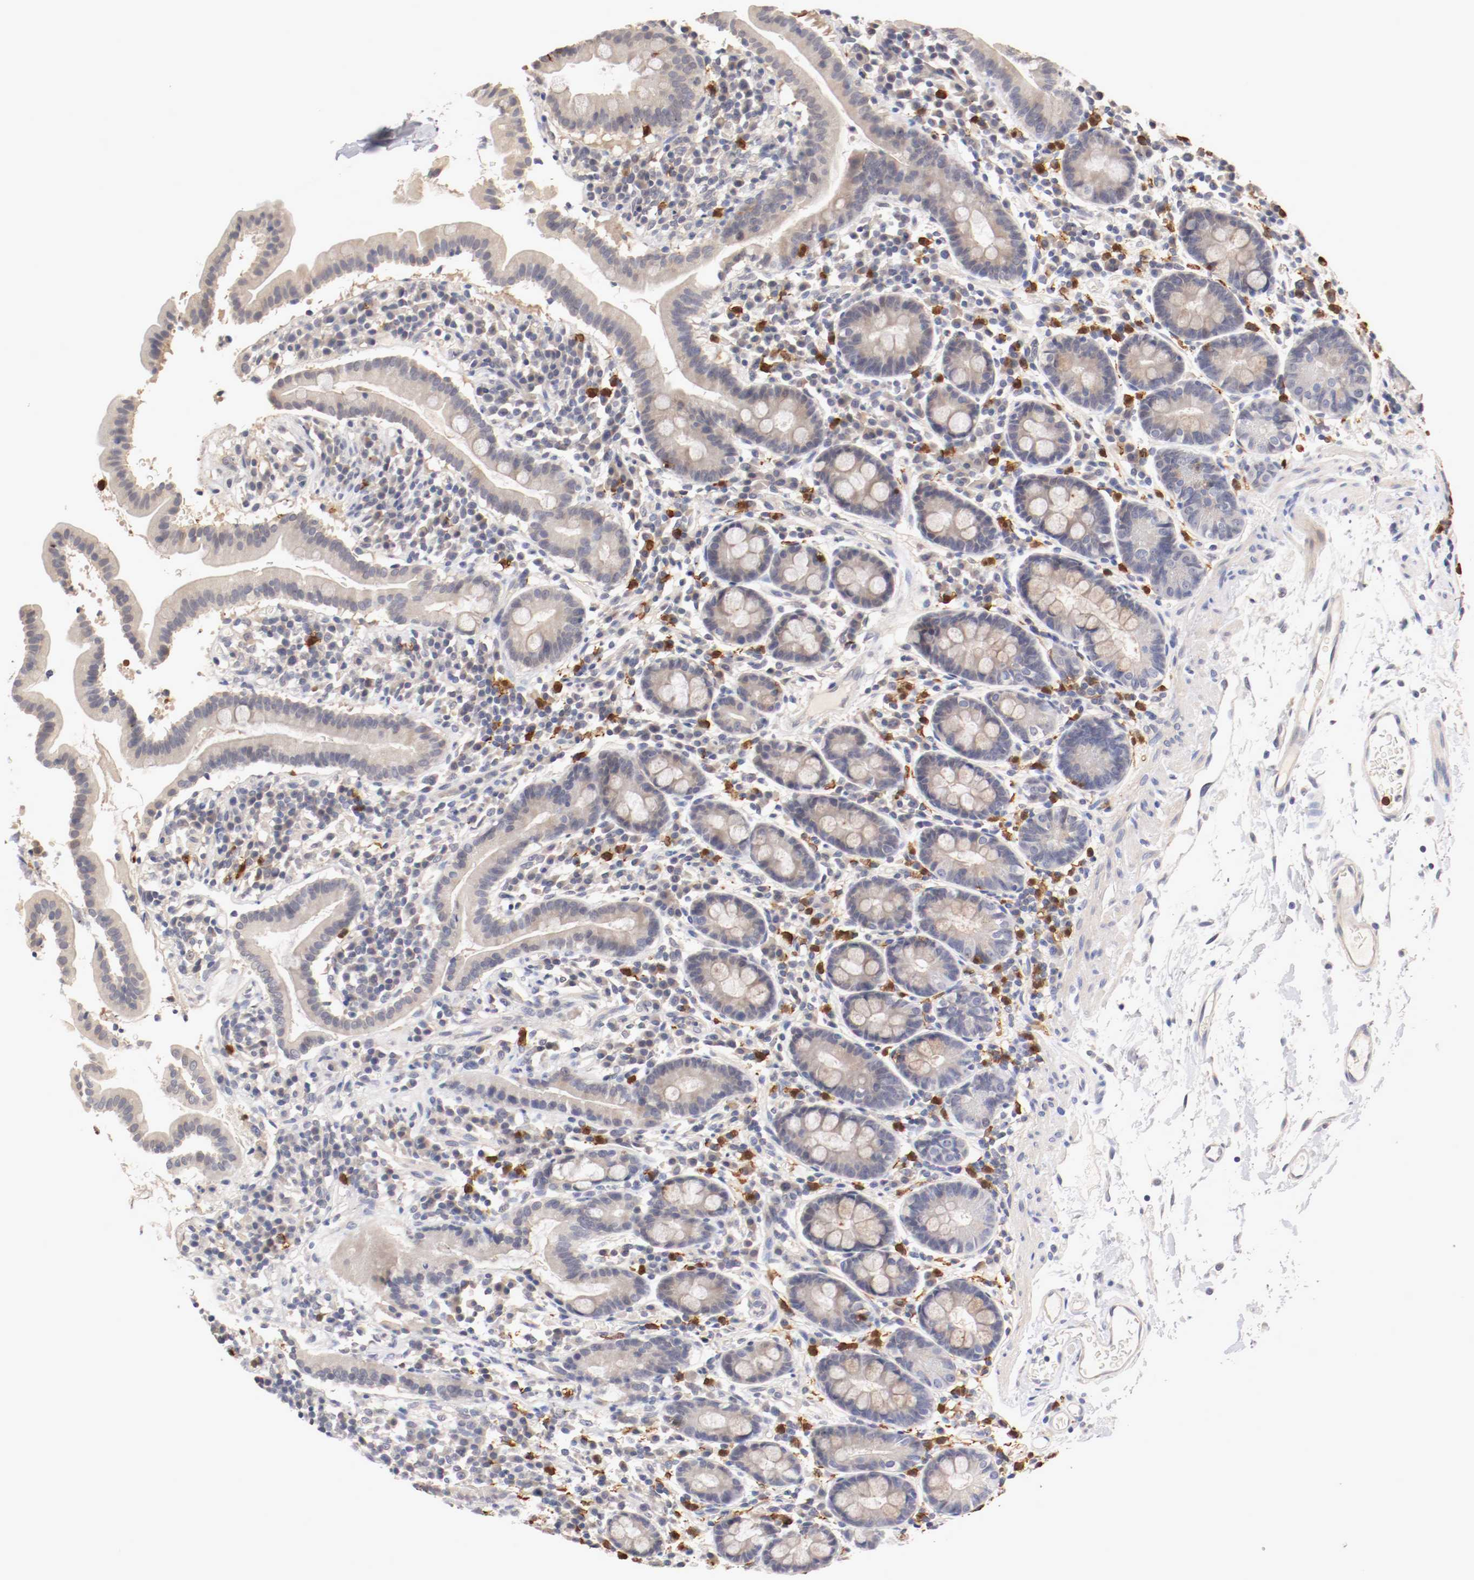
{"staining": {"intensity": "negative", "quantity": "none", "location": "none"}, "tissue": "duodenum", "cell_type": "Glandular cells", "image_type": "normal", "snomed": [{"axis": "morphology", "description": "Normal tissue, NOS"}, {"axis": "topography", "description": "Duodenum"}], "caption": "This is a image of immunohistochemistry (IHC) staining of normal duodenum, which shows no expression in glandular cells.", "gene": "CEBPE", "patient": {"sex": "male", "age": 50}}